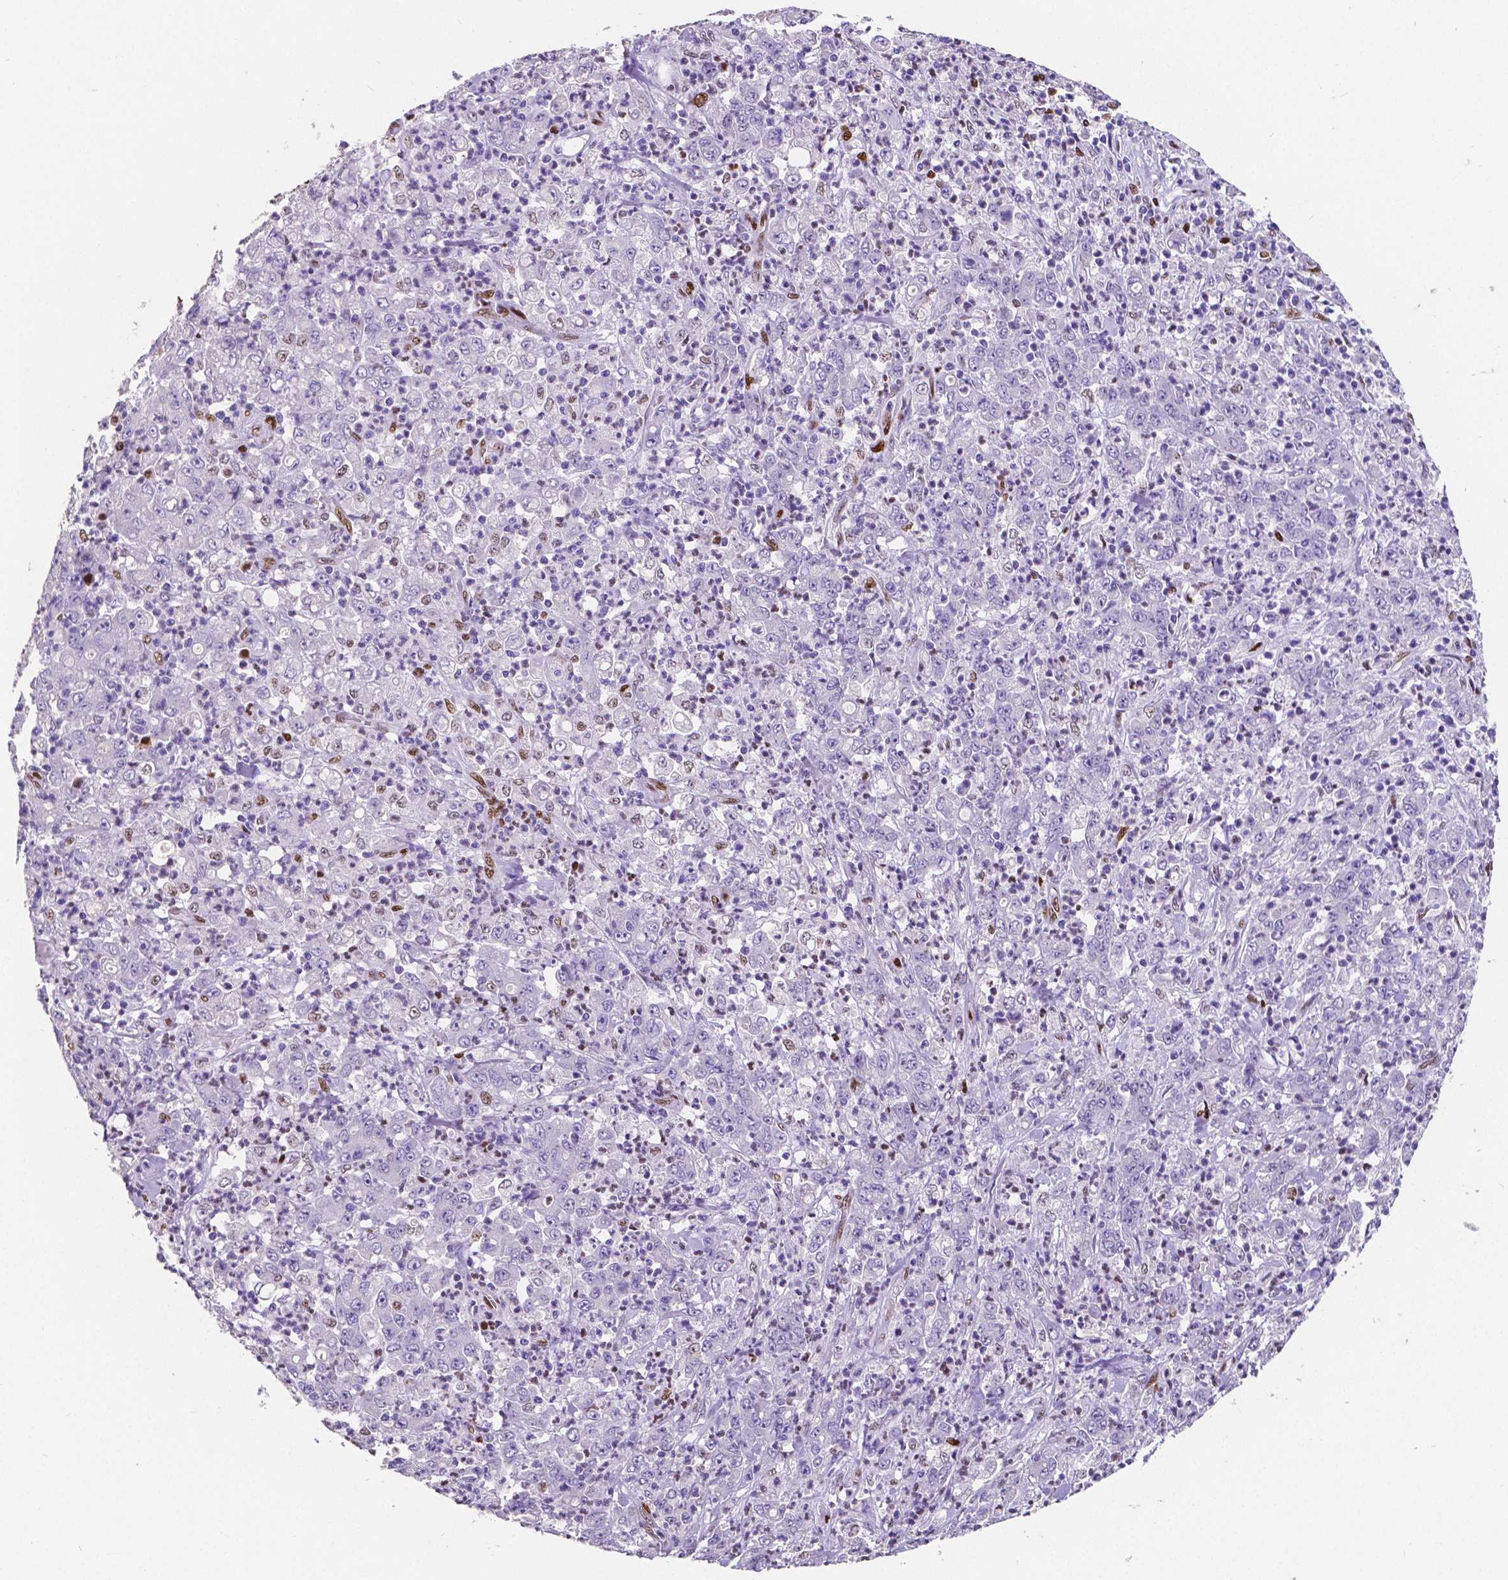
{"staining": {"intensity": "negative", "quantity": "none", "location": "none"}, "tissue": "stomach cancer", "cell_type": "Tumor cells", "image_type": "cancer", "snomed": [{"axis": "morphology", "description": "Adenocarcinoma, NOS"}, {"axis": "topography", "description": "Stomach, lower"}], "caption": "The histopathology image demonstrates no staining of tumor cells in stomach cancer (adenocarcinoma).", "gene": "MEF2C", "patient": {"sex": "female", "age": 71}}